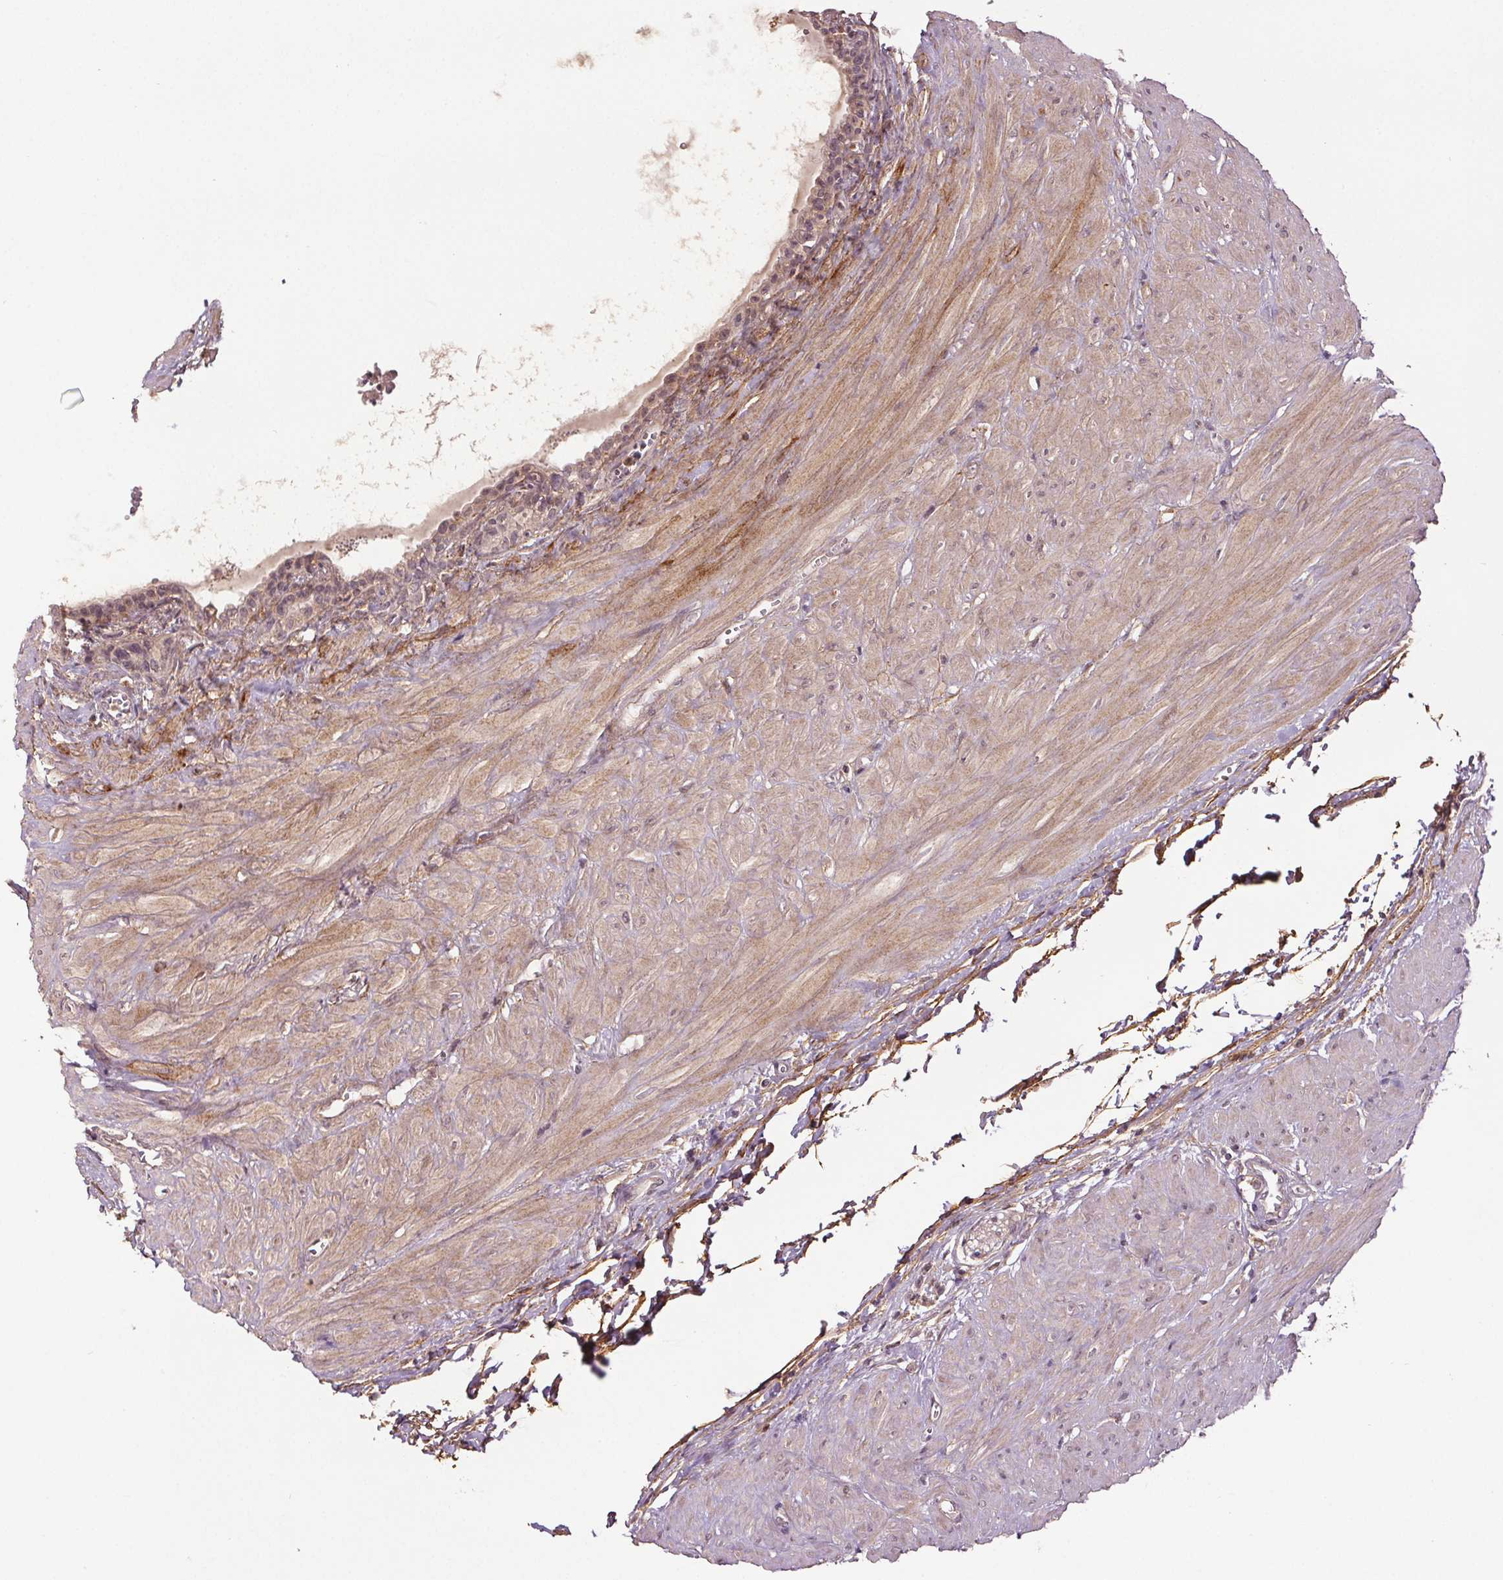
{"staining": {"intensity": "negative", "quantity": "none", "location": "none"}, "tissue": "seminal vesicle", "cell_type": "Glandular cells", "image_type": "normal", "snomed": [{"axis": "morphology", "description": "Normal tissue, NOS"}, {"axis": "topography", "description": "Seminal veicle"}], "caption": "DAB (3,3'-diaminobenzidine) immunohistochemical staining of normal seminal vesicle demonstrates no significant positivity in glandular cells.", "gene": "EPHB3", "patient": {"sex": "male", "age": 76}}